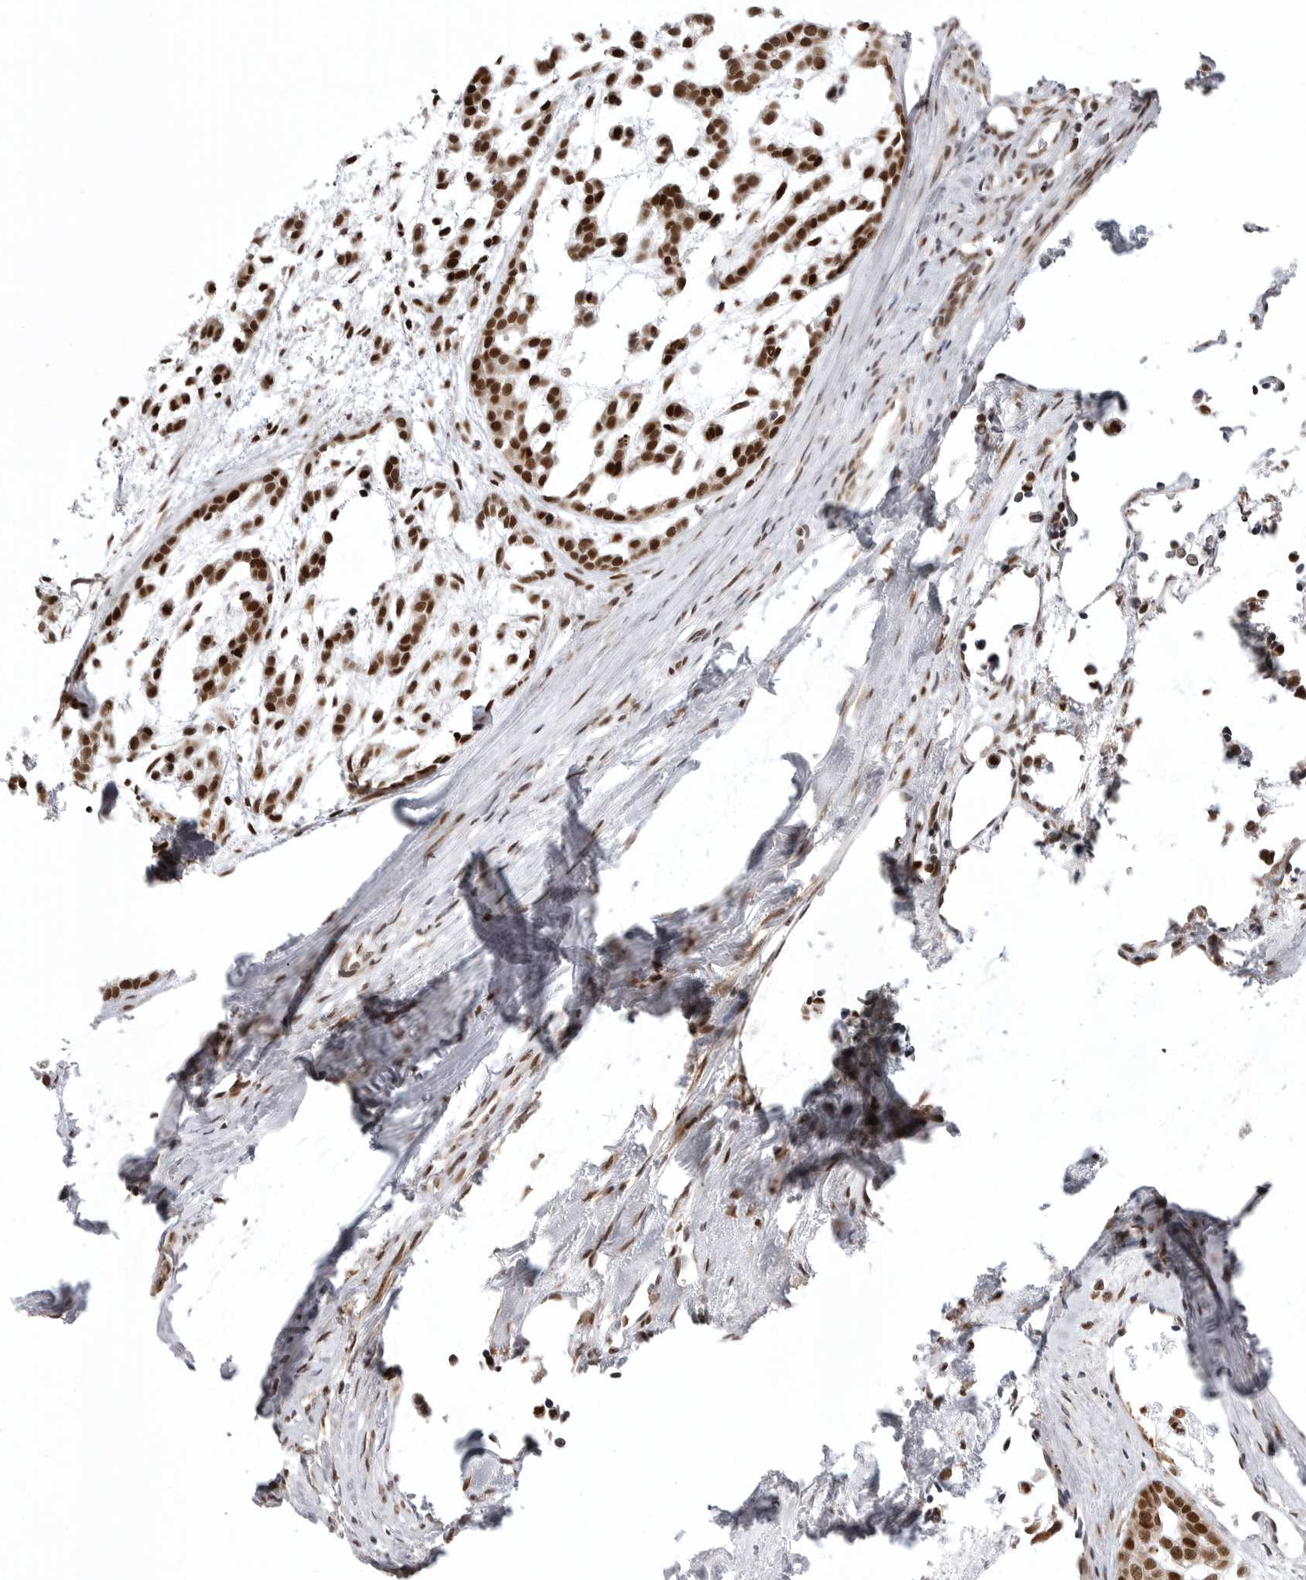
{"staining": {"intensity": "strong", "quantity": ">75%", "location": "nuclear"}, "tissue": "head and neck cancer", "cell_type": "Tumor cells", "image_type": "cancer", "snomed": [{"axis": "morphology", "description": "Adenocarcinoma, NOS"}, {"axis": "morphology", "description": "Adenoma, NOS"}, {"axis": "topography", "description": "Head-Neck"}], "caption": "A histopathology image showing strong nuclear positivity in about >75% of tumor cells in head and neck adenoma, as visualized by brown immunohistochemical staining.", "gene": "PRDM10", "patient": {"sex": "female", "age": 55}}